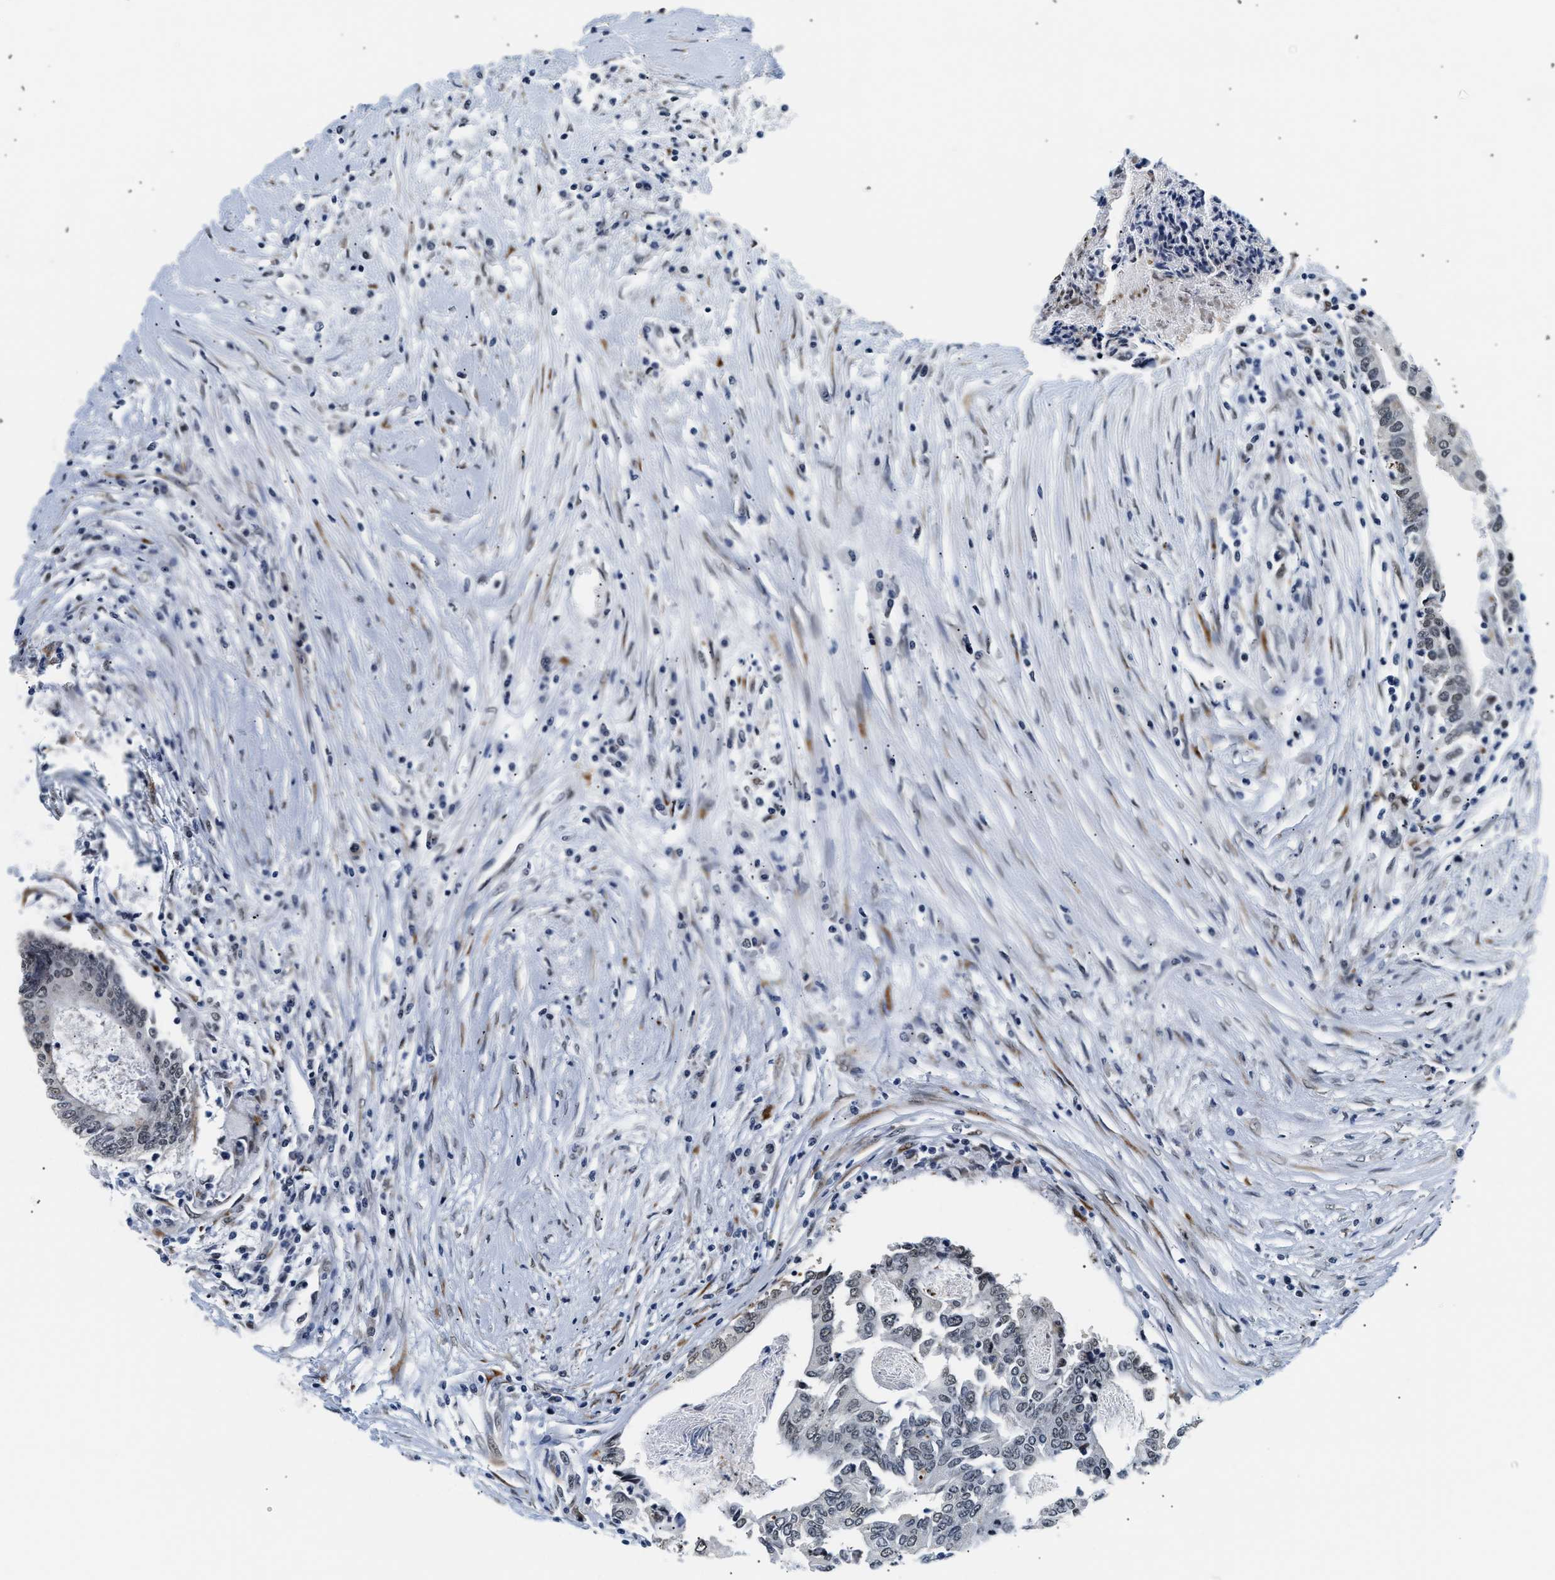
{"staining": {"intensity": "weak", "quantity": "<25%", "location": "nuclear"}, "tissue": "colorectal cancer", "cell_type": "Tumor cells", "image_type": "cancer", "snomed": [{"axis": "morphology", "description": "Adenocarcinoma, NOS"}, {"axis": "topography", "description": "Rectum"}], "caption": "Immunohistochemistry (IHC) histopathology image of adenocarcinoma (colorectal) stained for a protein (brown), which reveals no staining in tumor cells. The staining was performed using DAB to visualize the protein expression in brown, while the nuclei were stained in blue with hematoxylin (Magnification: 20x).", "gene": "THOC1", "patient": {"sex": "male", "age": 63}}